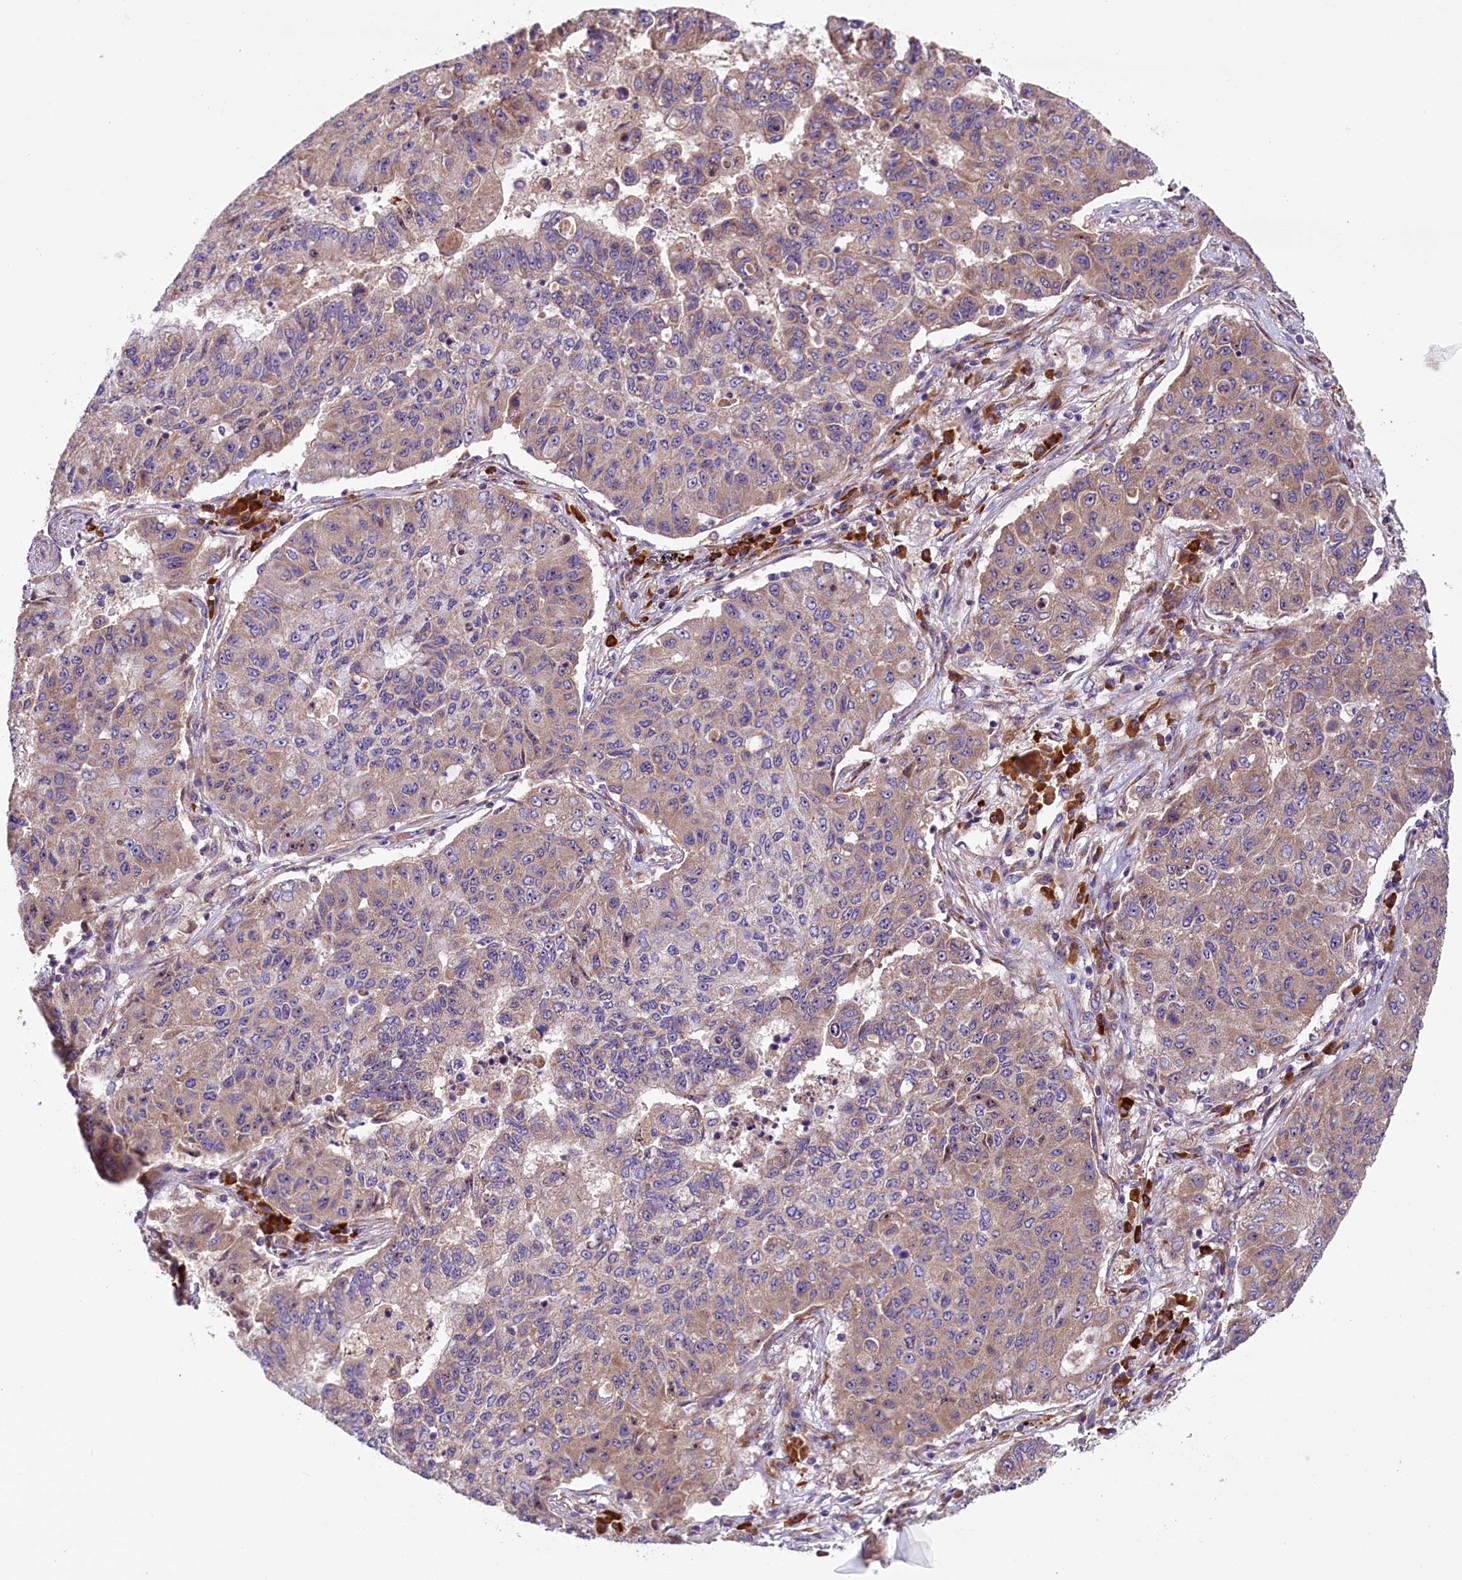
{"staining": {"intensity": "moderate", "quantity": ">75%", "location": "cytoplasmic/membranous"}, "tissue": "lung cancer", "cell_type": "Tumor cells", "image_type": "cancer", "snomed": [{"axis": "morphology", "description": "Squamous cell carcinoma, NOS"}, {"axis": "topography", "description": "Lung"}], "caption": "IHC (DAB (3,3'-diaminobenzidine)) staining of human squamous cell carcinoma (lung) reveals moderate cytoplasmic/membranous protein expression in about >75% of tumor cells.", "gene": "FRY", "patient": {"sex": "male", "age": 74}}